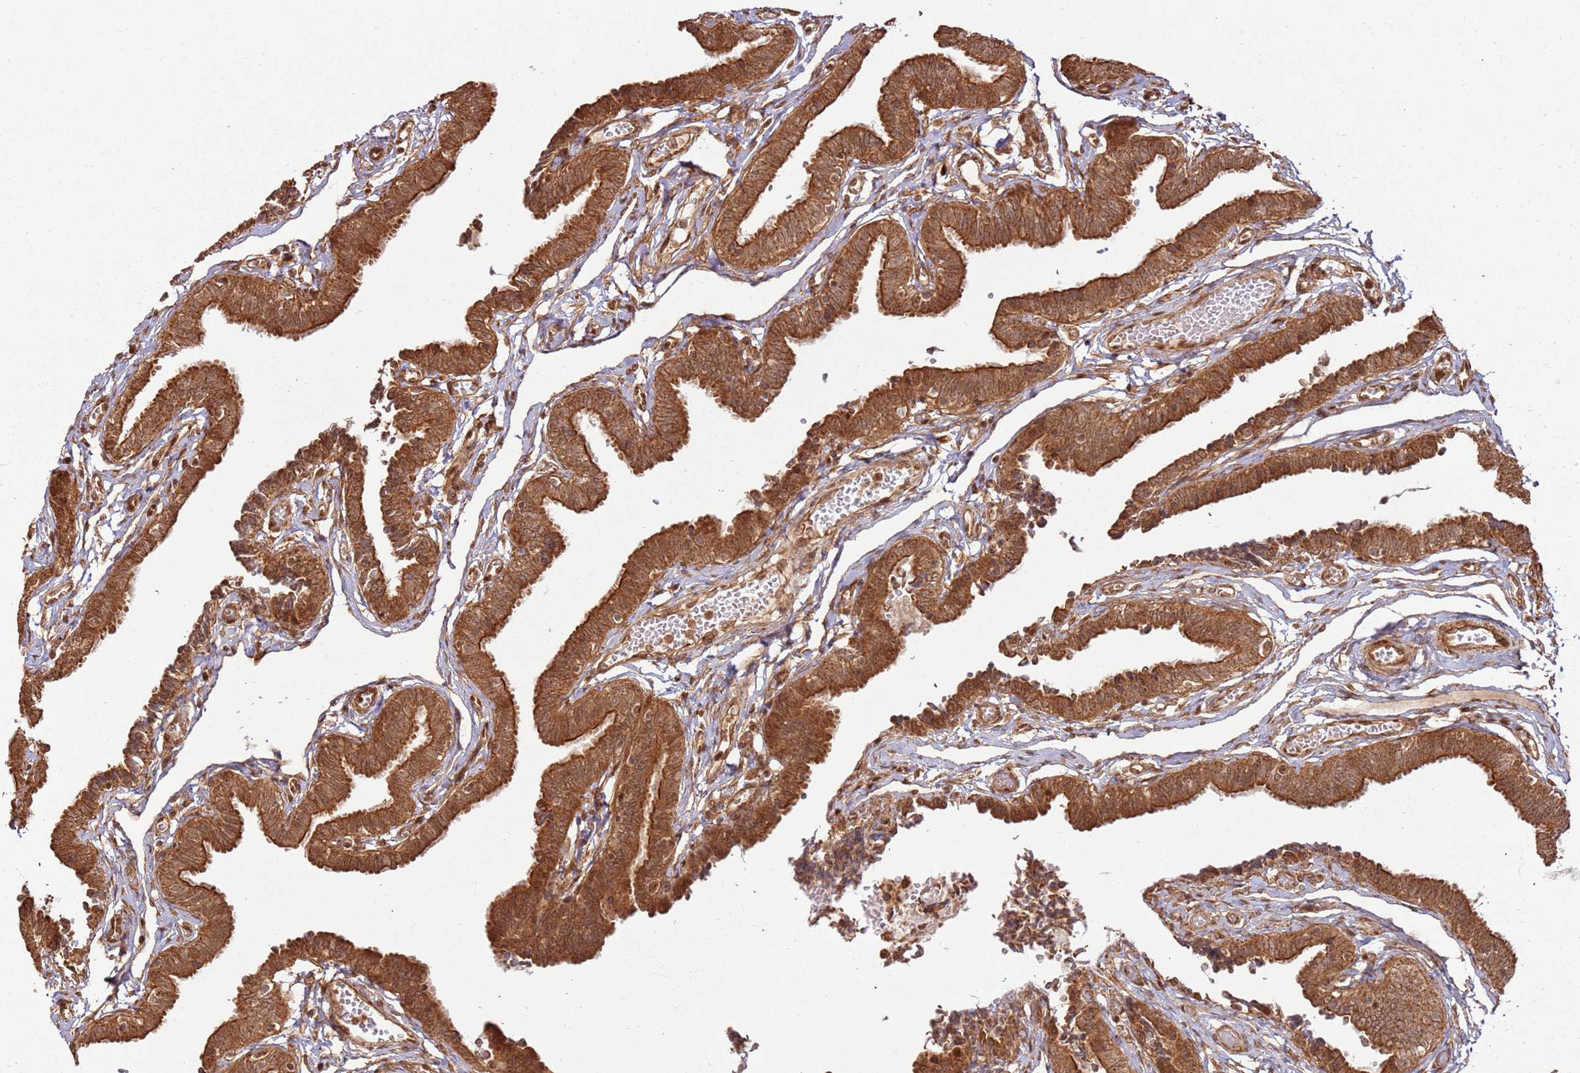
{"staining": {"intensity": "strong", "quantity": ">75%", "location": "cytoplasmic/membranous"}, "tissue": "fallopian tube", "cell_type": "Glandular cells", "image_type": "normal", "snomed": [{"axis": "morphology", "description": "Normal tissue, NOS"}, {"axis": "topography", "description": "Fallopian tube"}, {"axis": "topography", "description": "Ovary"}], "caption": "Protein staining demonstrates strong cytoplasmic/membranous expression in approximately >75% of glandular cells in benign fallopian tube. (DAB IHC with brightfield microscopy, high magnification).", "gene": "TBC1D13", "patient": {"sex": "female", "age": 23}}